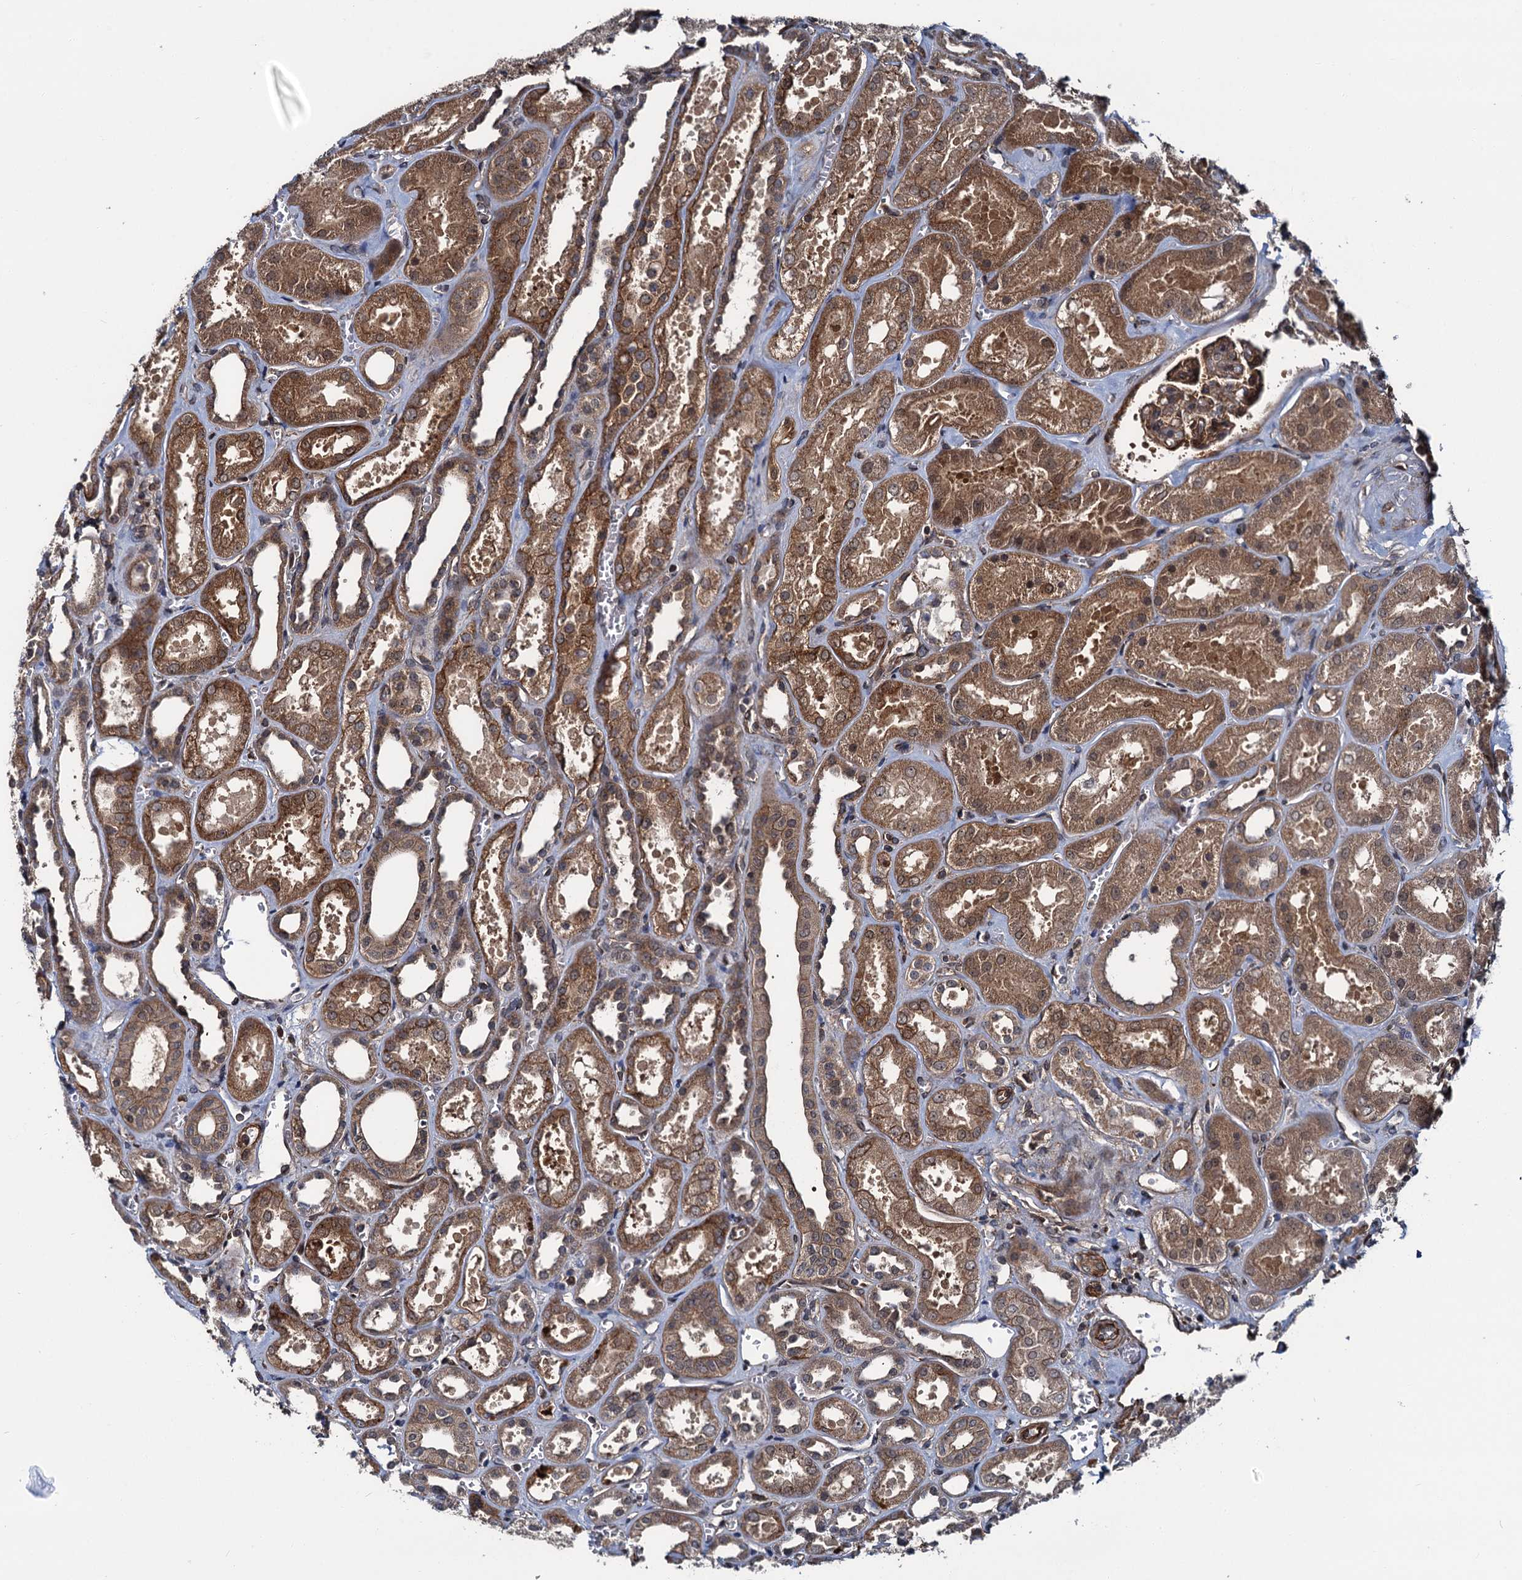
{"staining": {"intensity": "moderate", "quantity": ">75%", "location": "cytoplasmic/membranous"}, "tissue": "kidney", "cell_type": "Cells in glomeruli", "image_type": "normal", "snomed": [{"axis": "morphology", "description": "Normal tissue, NOS"}, {"axis": "morphology", "description": "Adenocarcinoma, NOS"}, {"axis": "topography", "description": "Kidney"}], "caption": "Immunohistochemical staining of benign kidney displays moderate cytoplasmic/membranous protein staining in approximately >75% of cells in glomeruli.", "gene": "ZFYVE19", "patient": {"sex": "female", "age": 68}}